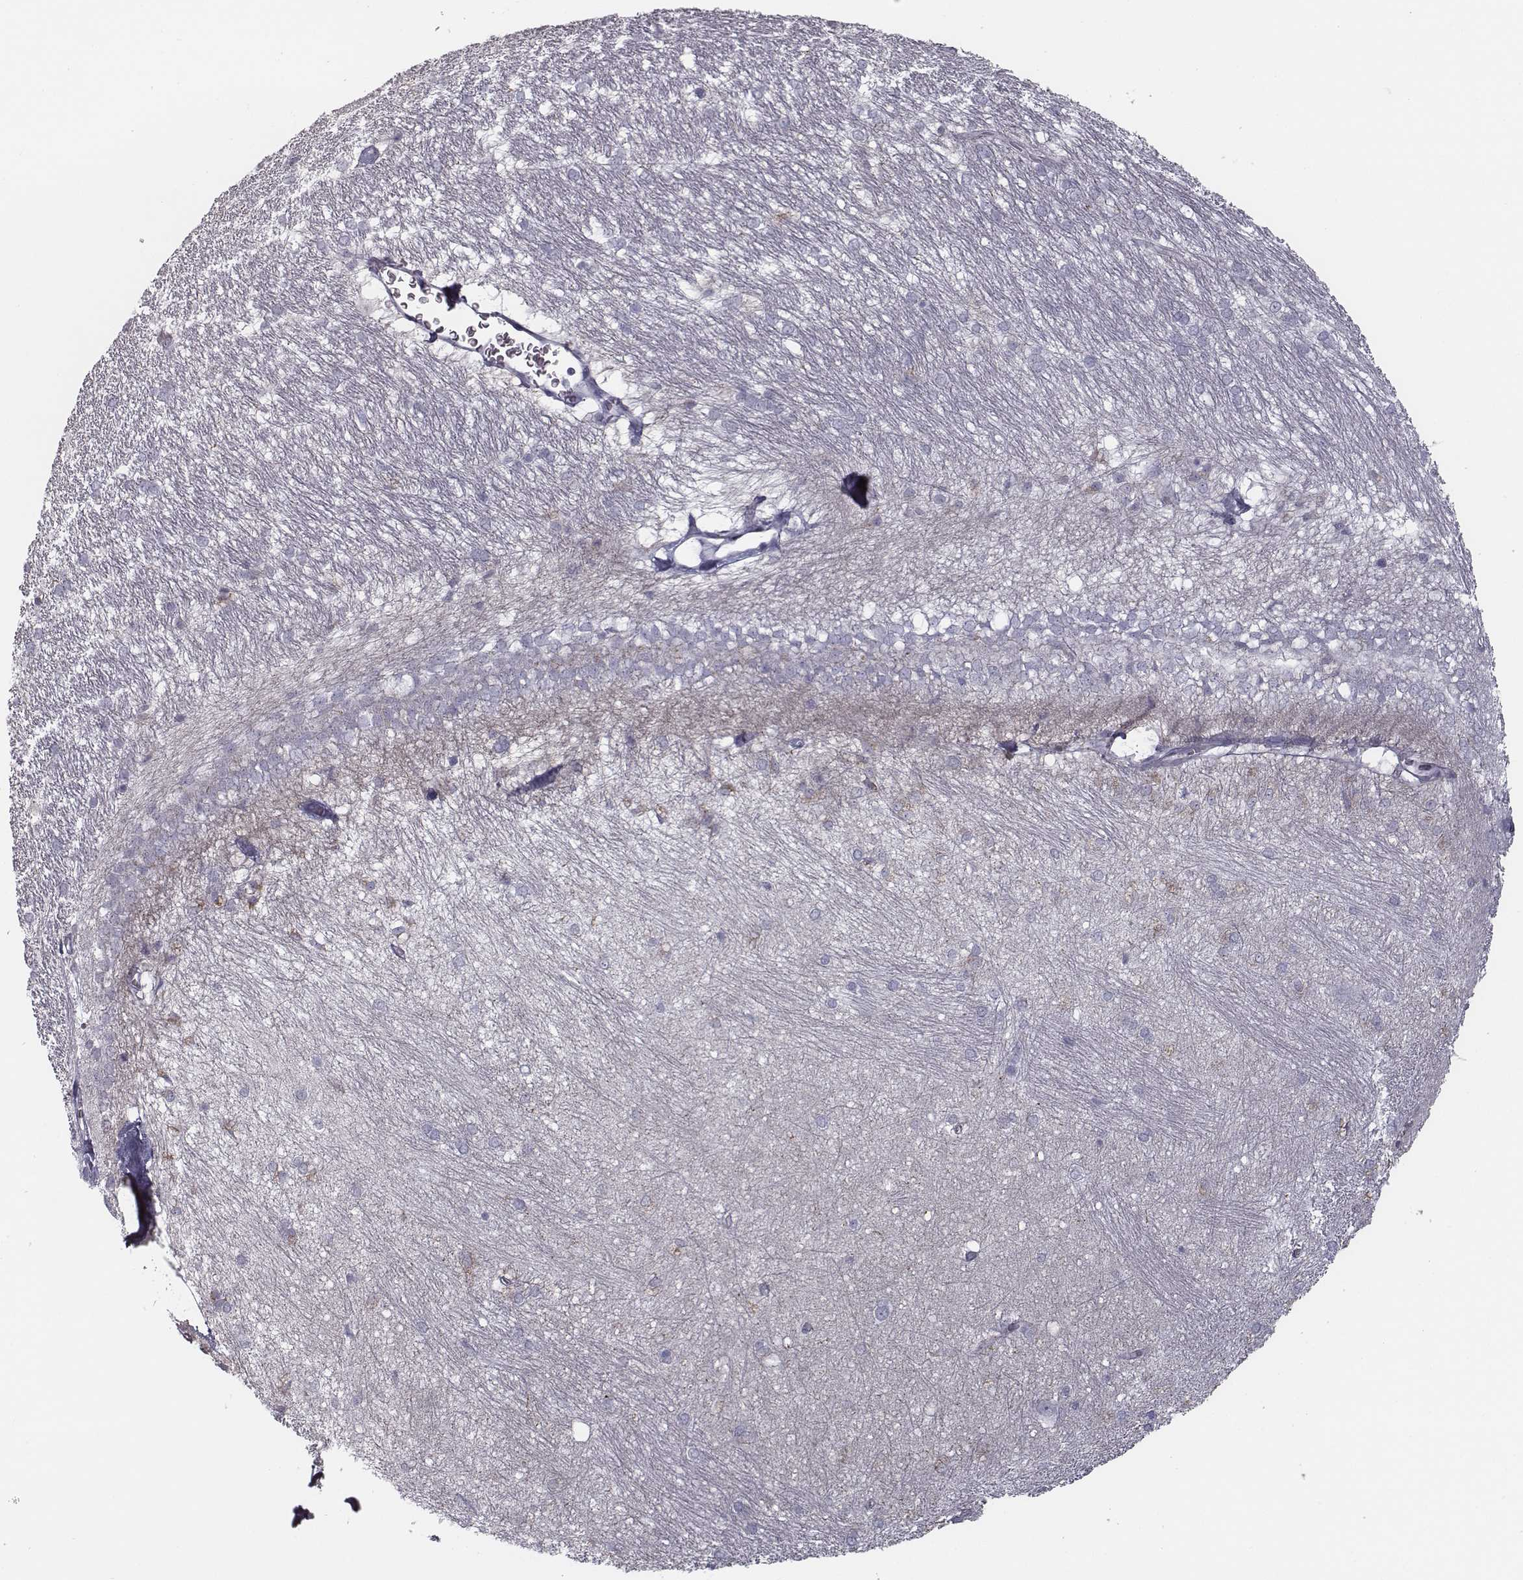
{"staining": {"intensity": "negative", "quantity": "none", "location": "none"}, "tissue": "hippocampus", "cell_type": "Glial cells", "image_type": "normal", "snomed": [{"axis": "morphology", "description": "Normal tissue, NOS"}, {"axis": "topography", "description": "Cerebral cortex"}, {"axis": "topography", "description": "Hippocampus"}], "caption": "Immunohistochemistry (IHC) histopathology image of normal hippocampus: human hippocampus stained with DAB exhibits no significant protein expression in glial cells.", "gene": "SEPTIN14", "patient": {"sex": "female", "age": 19}}